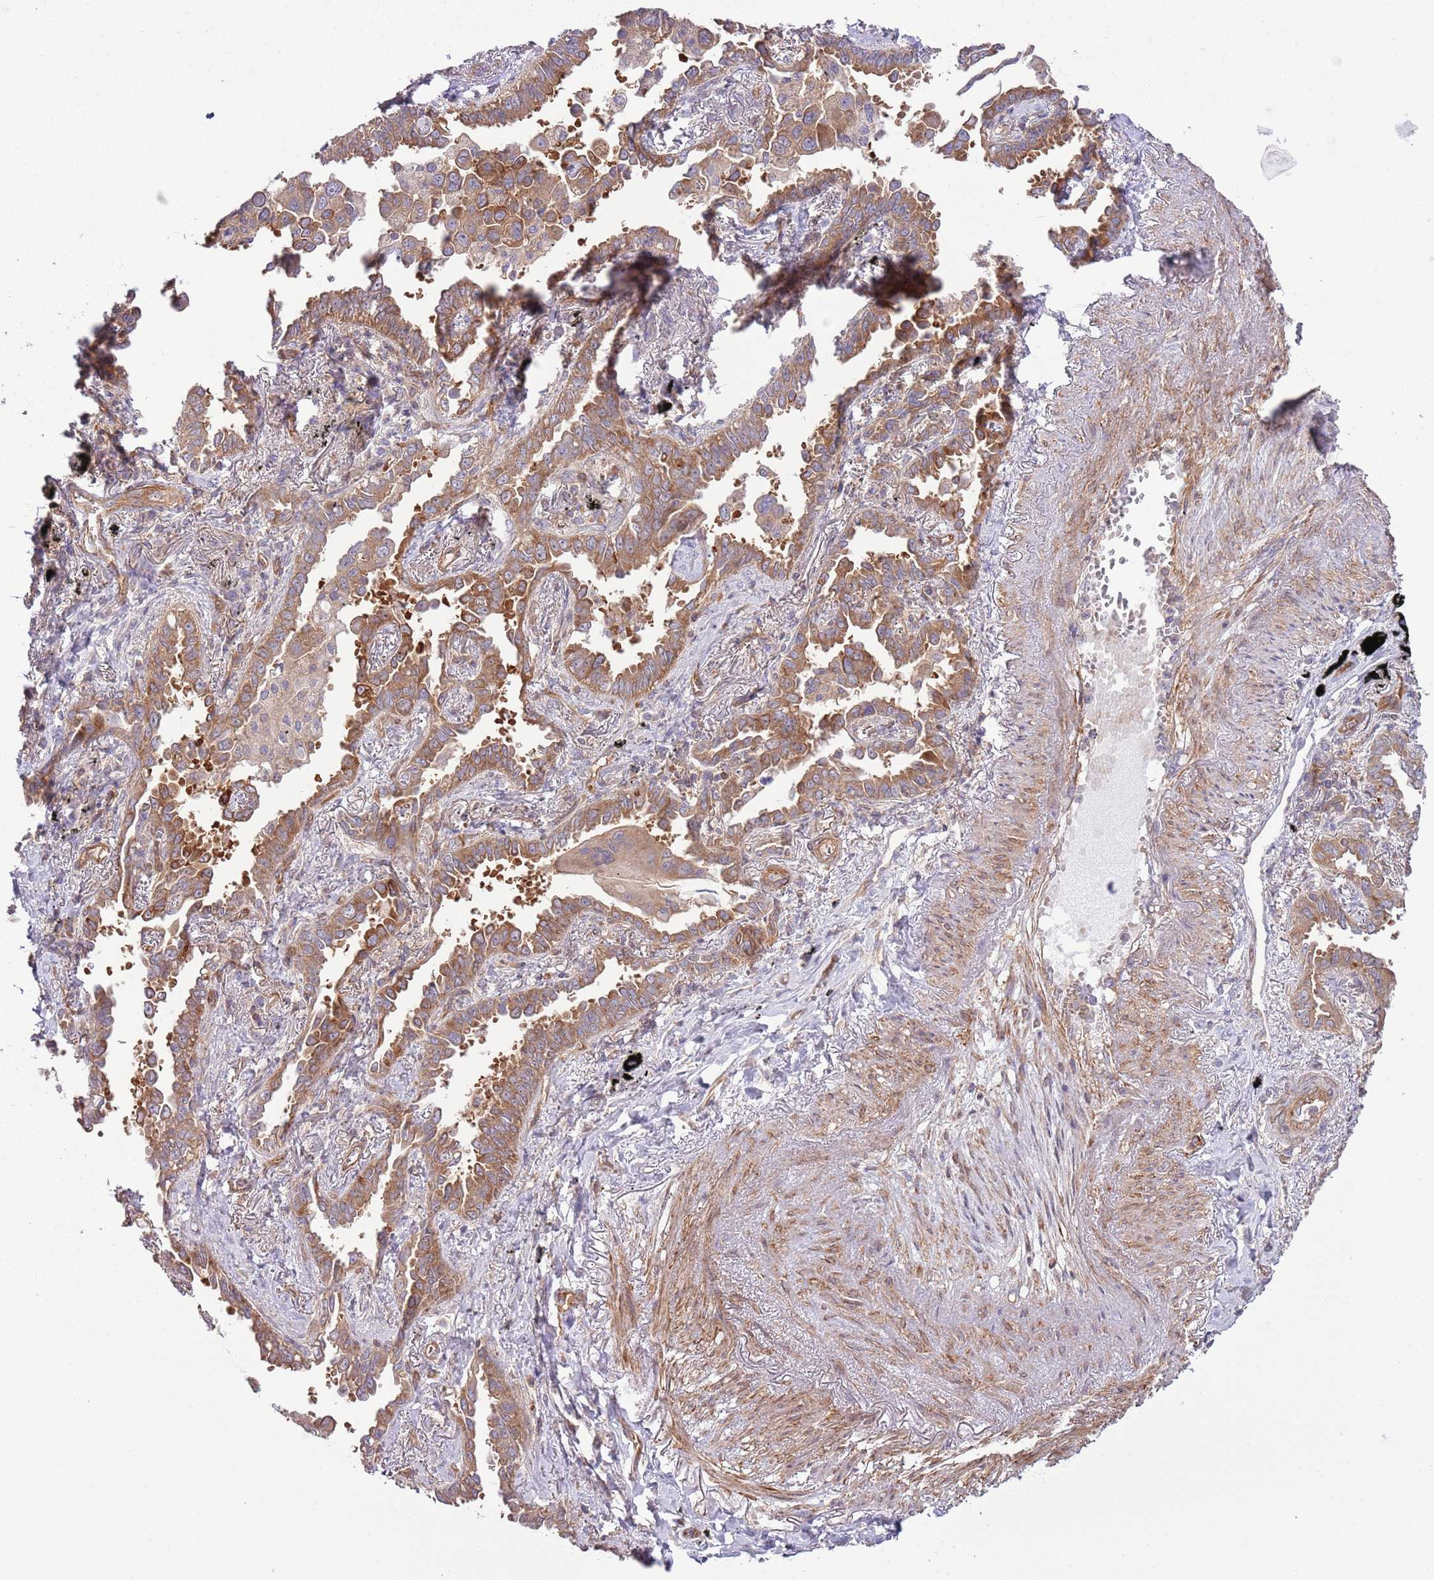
{"staining": {"intensity": "moderate", "quantity": ">75%", "location": "cytoplasmic/membranous"}, "tissue": "lung cancer", "cell_type": "Tumor cells", "image_type": "cancer", "snomed": [{"axis": "morphology", "description": "Adenocarcinoma, NOS"}, {"axis": "topography", "description": "Lung"}], "caption": "Lung adenocarcinoma stained with DAB IHC displays medium levels of moderate cytoplasmic/membranous staining in approximately >75% of tumor cells. Immunohistochemistry stains the protein of interest in brown and the nuclei are stained blue.", "gene": "LPIN2", "patient": {"sex": "male", "age": 67}}